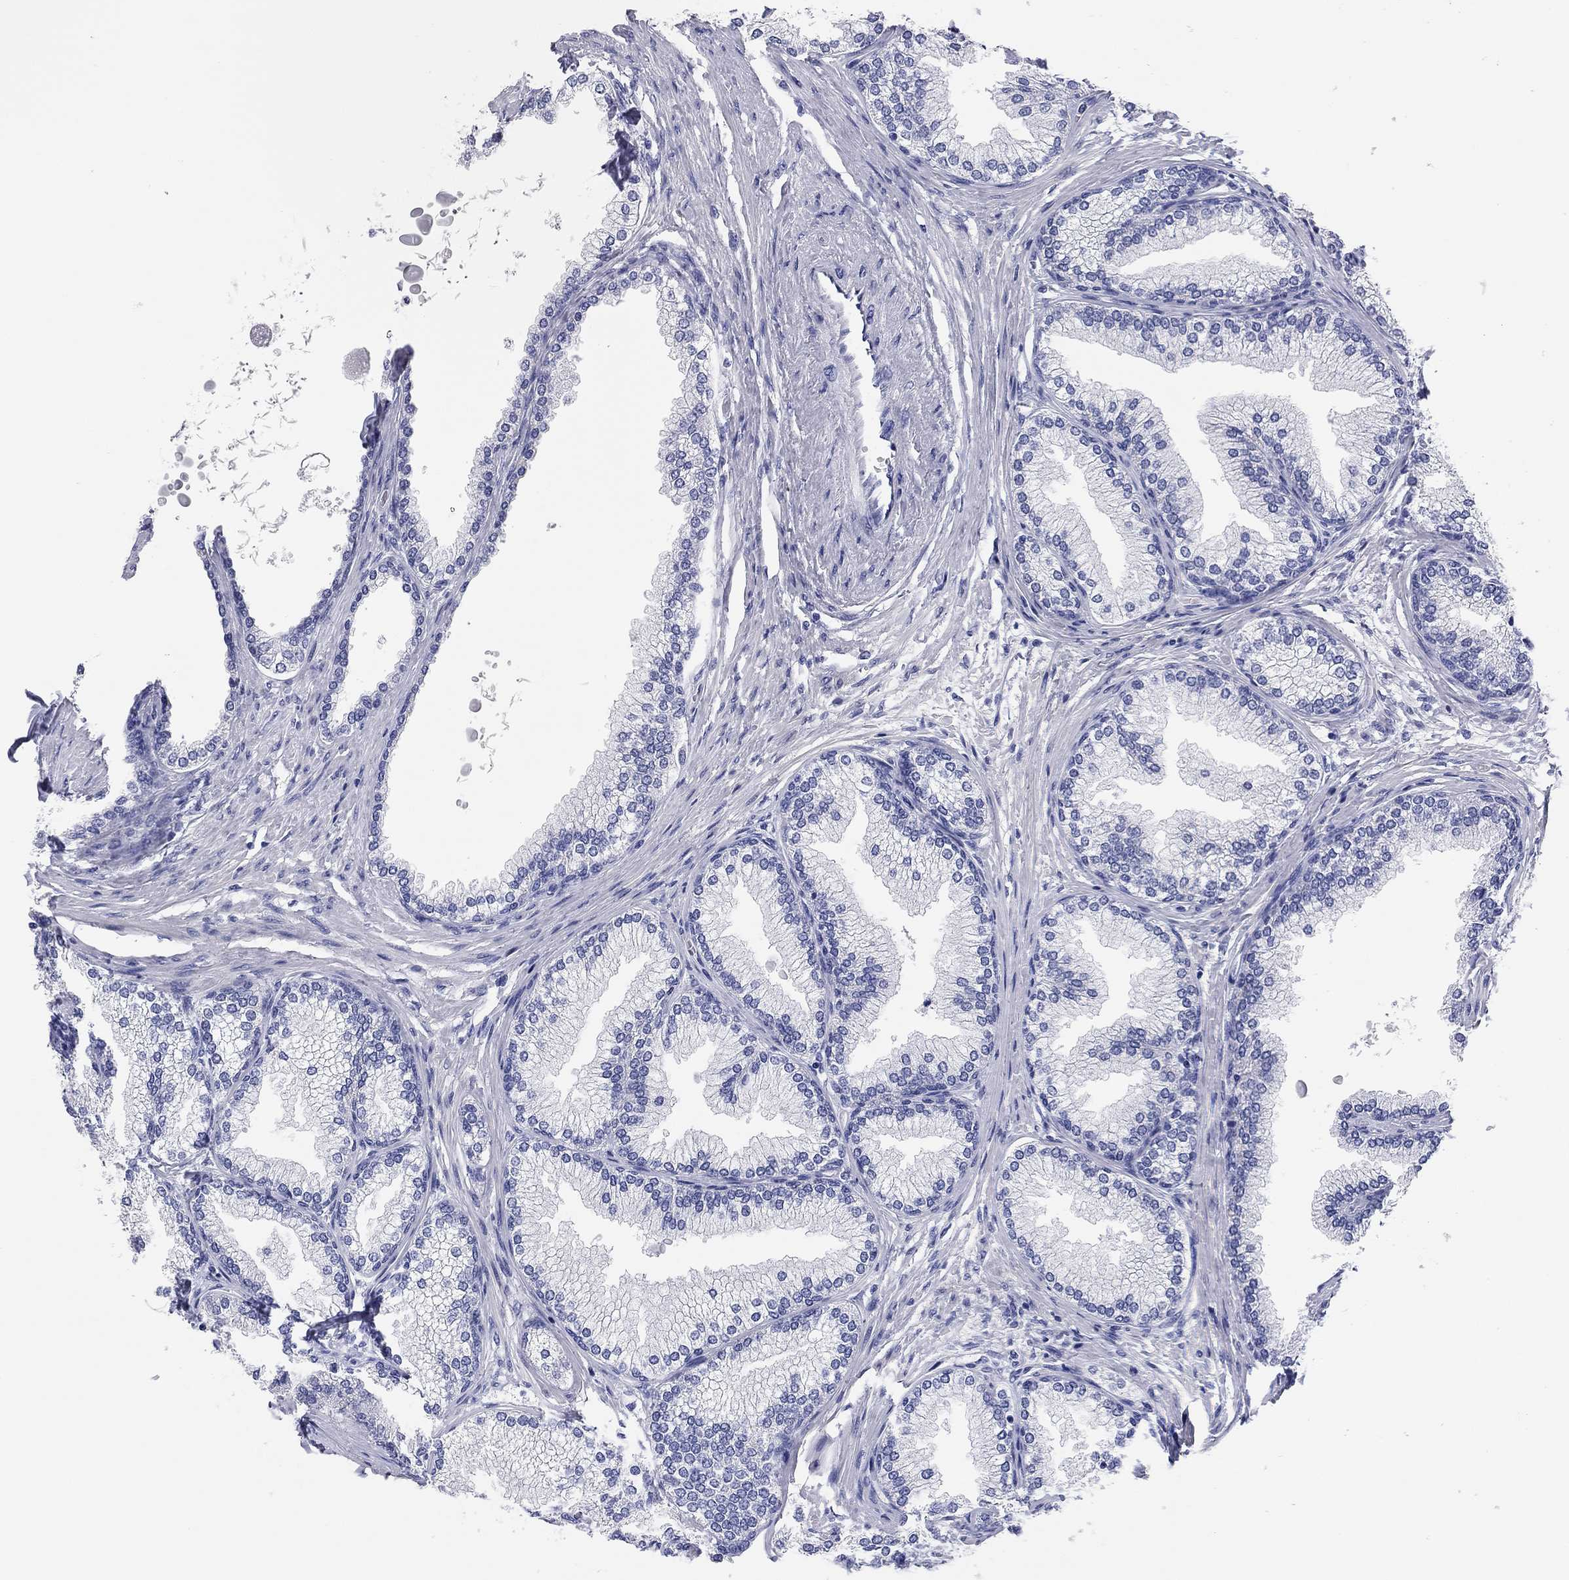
{"staining": {"intensity": "negative", "quantity": "none", "location": "none"}, "tissue": "prostate", "cell_type": "Glandular cells", "image_type": "normal", "snomed": [{"axis": "morphology", "description": "Normal tissue, NOS"}, {"axis": "topography", "description": "Prostate"}], "caption": "DAB (3,3'-diaminobenzidine) immunohistochemical staining of benign human prostate displays no significant staining in glandular cells.", "gene": "ENSG00000269035", "patient": {"sex": "male", "age": 72}}